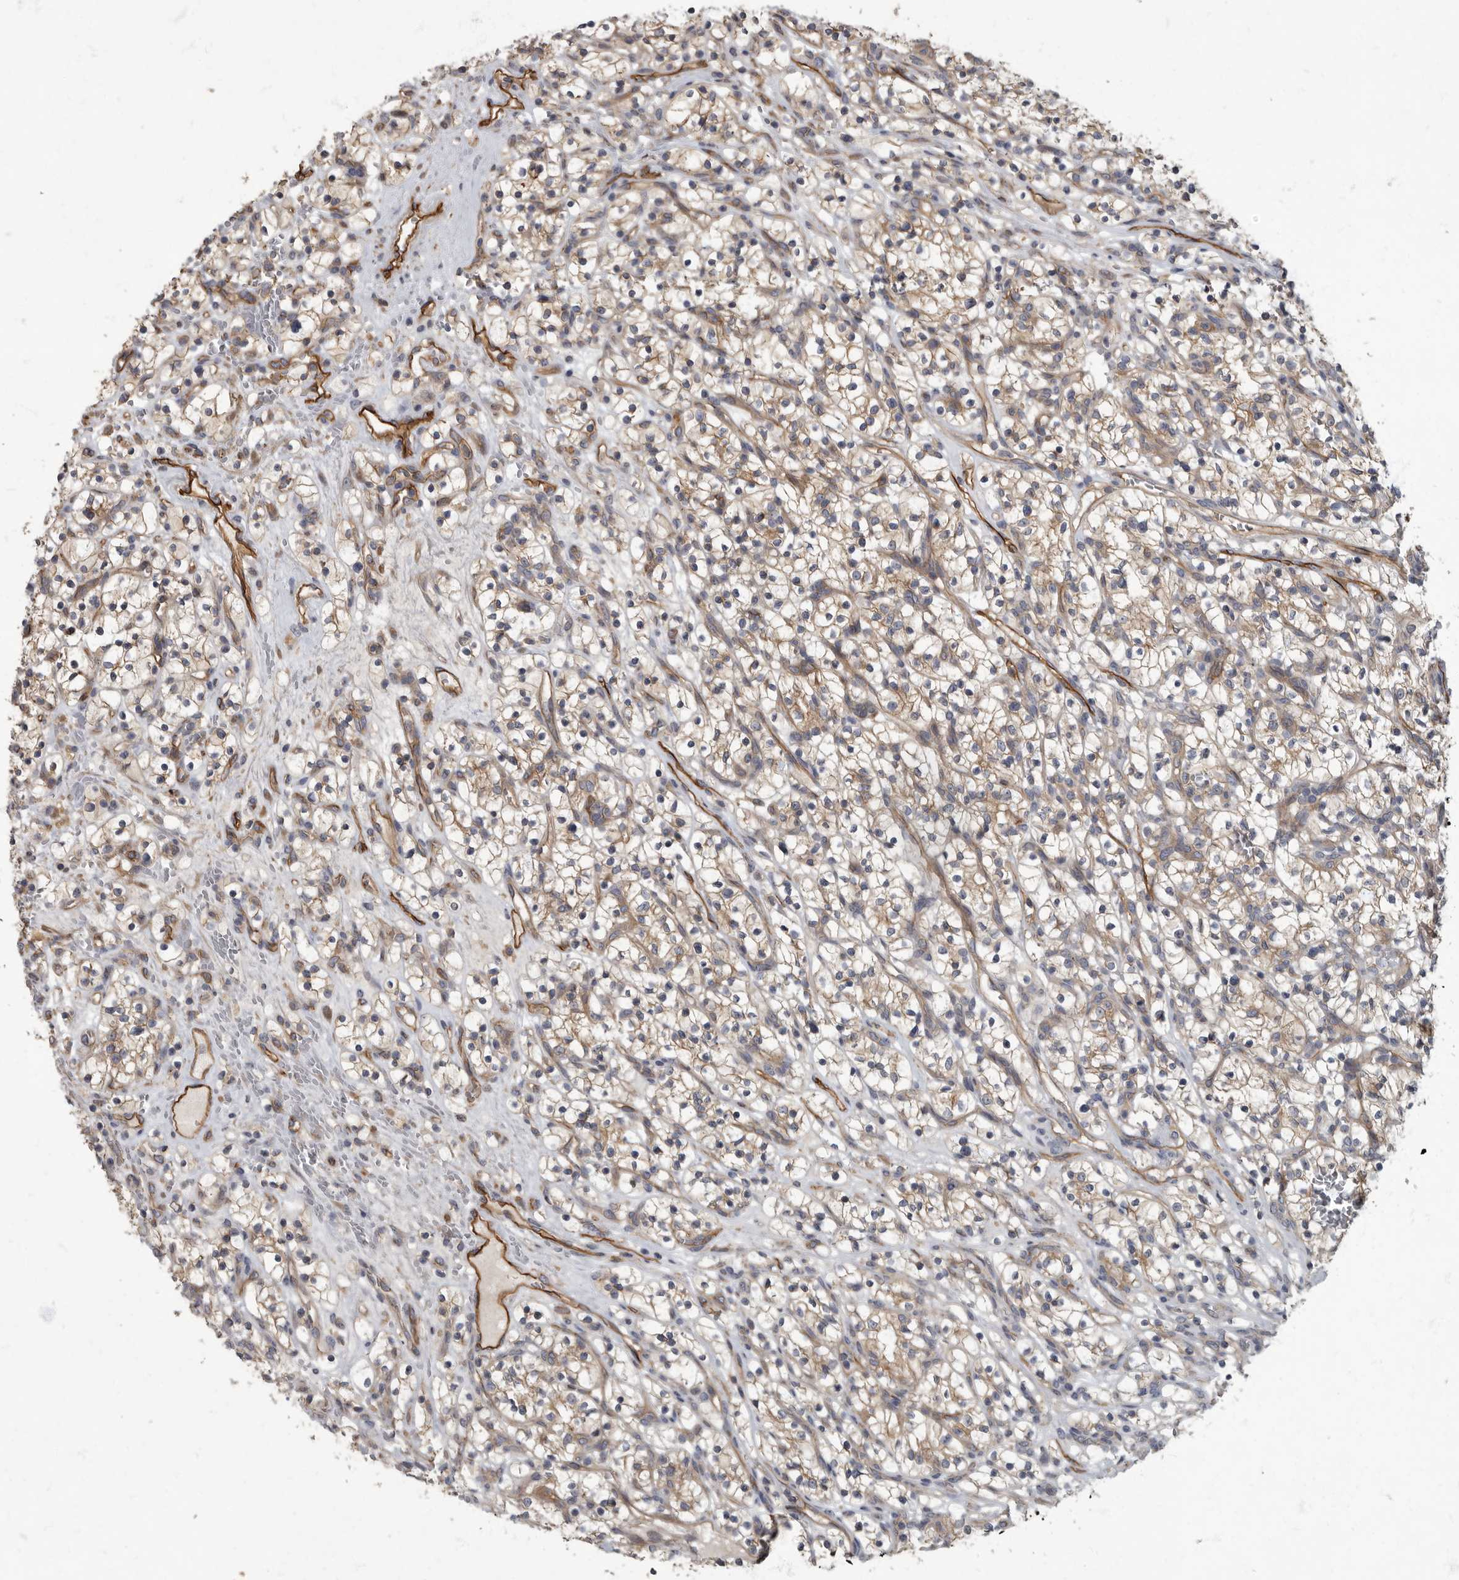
{"staining": {"intensity": "weak", "quantity": "<25%", "location": "cytoplasmic/membranous"}, "tissue": "renal cancer", "cell_type": "Tumor cells", "image_type": "cancer", "snomed": [{"axis": "morphology", "description": "Adenocarcinoma, NOS"}, {"axis": "topography", "description": "Kidney"}], "caption": "The photomicrograph reveals no staining of tumor cells in renal adenocarcinoma.", "gene": "PDK1", "patient": {"sex": "female", "age": 57}}